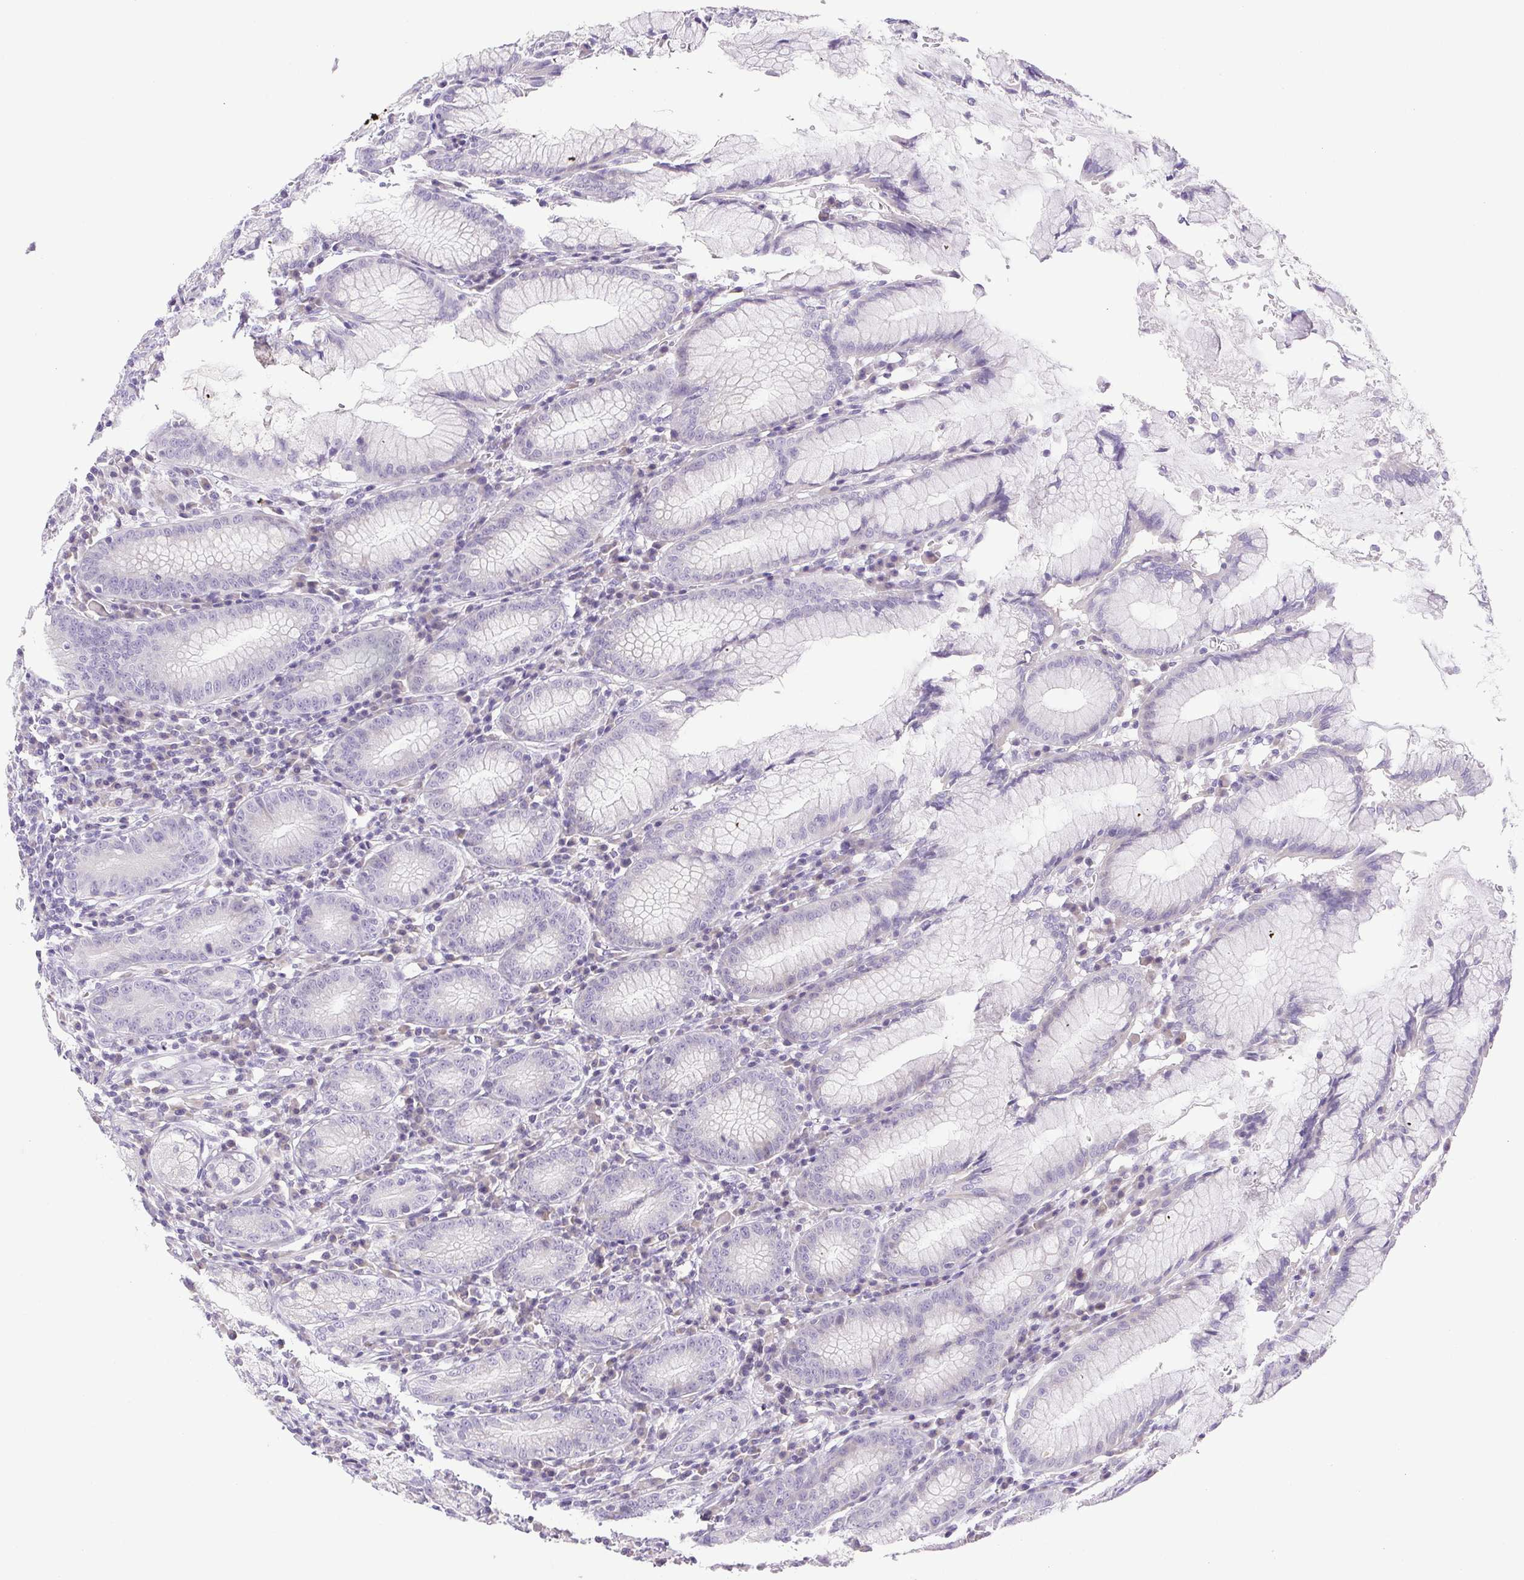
{"staining": {"intensity": "negative", "quantity": "none", "location": "none"}, "tissue": "stomach", "cell_type": "Glandular cells", "image_type": "normal", "snomed": [{"axis": "morphology", "description": "Normal tissue, NOS"}, {"axis": "topography", "description": "Stomach"}], "caption": "DAB immunohistochemical staining of normal stomach displays no significant staining in glandular cells.", "gene": "PAPPA2", "patient": {"sex": "male", "age": 55}}